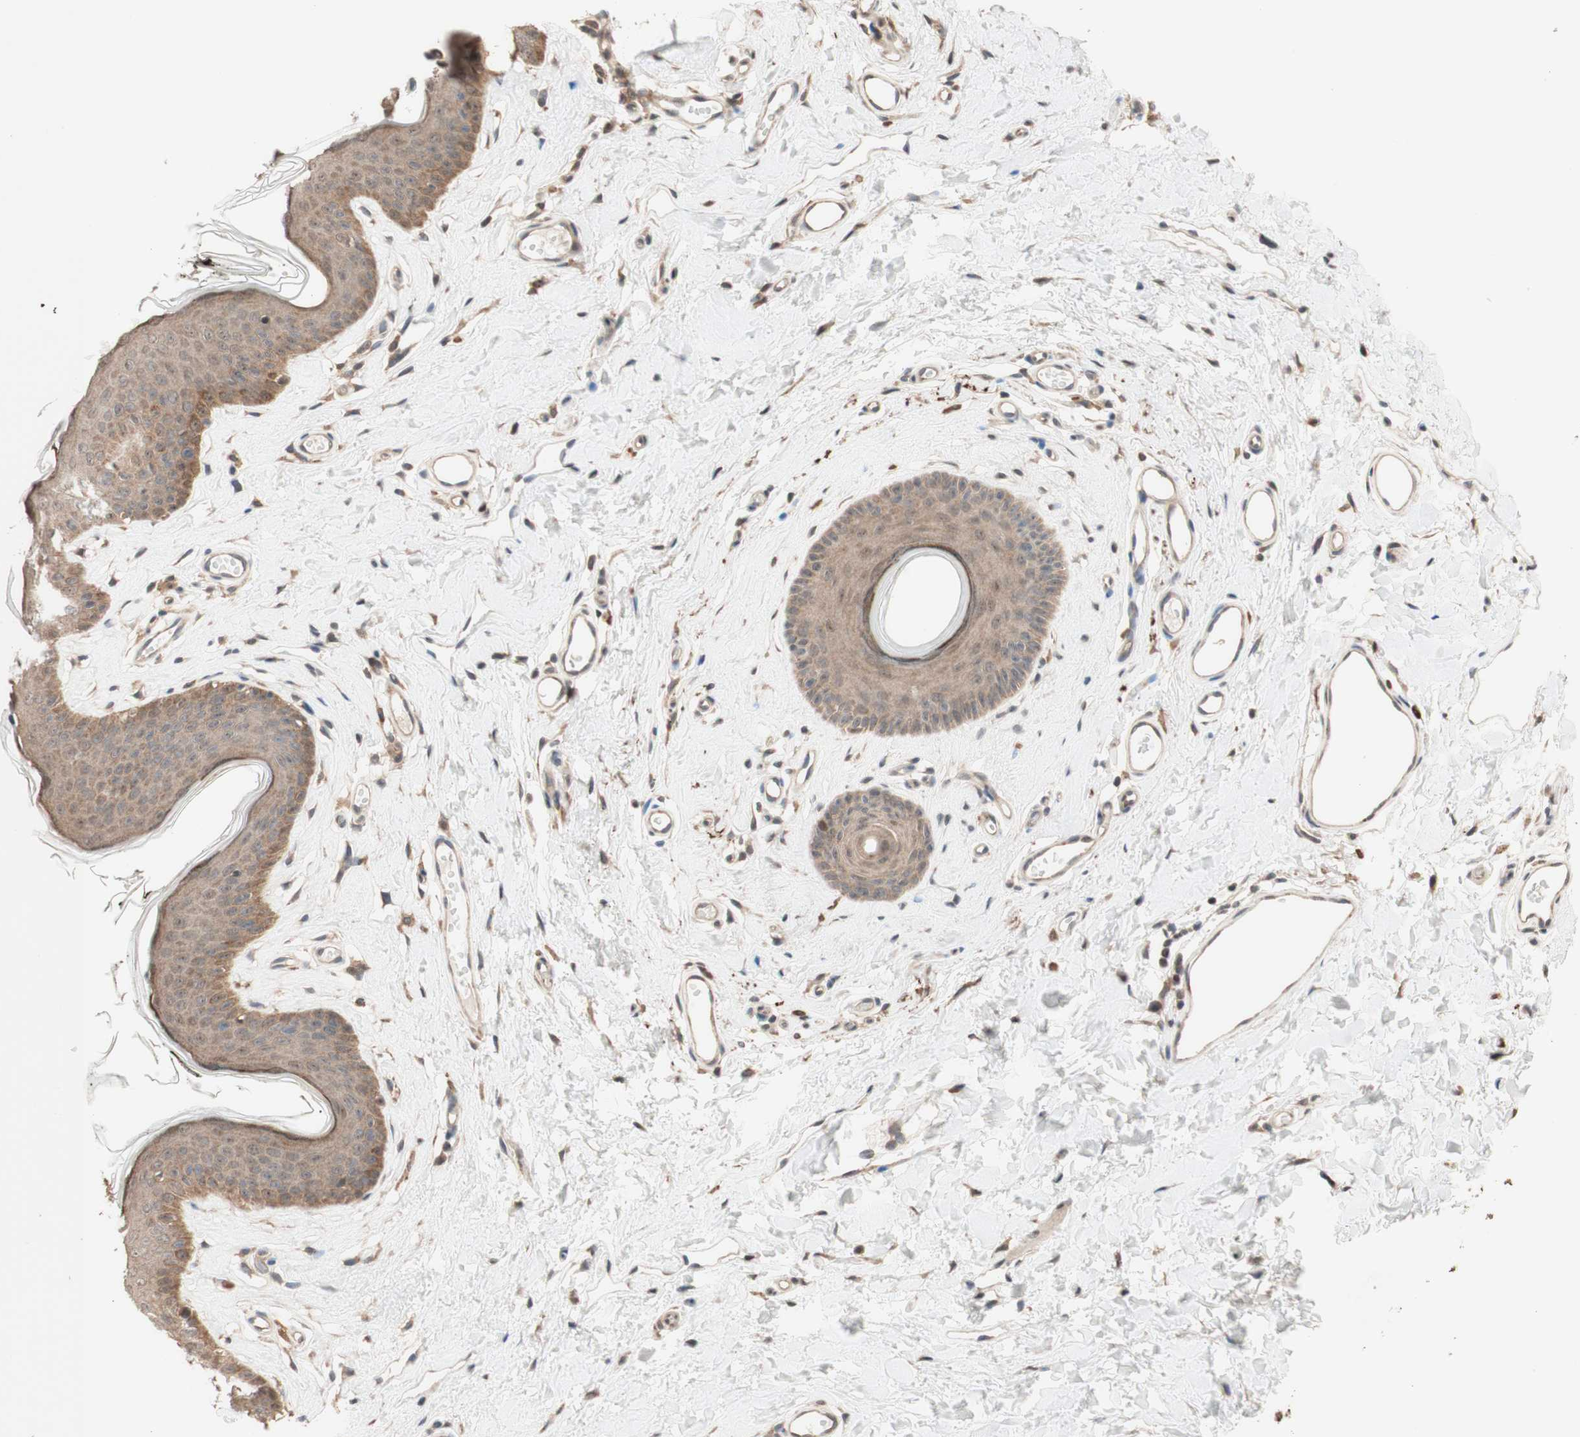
{"staining": {"intensity": "moderate", "quantity": "<25%", "location": "cytoplasmic/membranous"}, "tissue": "skin", "cell_type": "Epidermal cells", "image_type": "normal", "snomed": [{"axis": "morphology", "description": "Normal tissue, NOS"}, {"axis": "morphology", "description": "Inflammation, NOS"}, {"axis": "topography", "description": "Vulva"}], "caption": "Immunohistochemistry image of normal human skin stained for a protein (brown), which shows low levels of moderate cytoplasmic/membranous staining in about <25% of epidermal cells.", "gene": "CCNC", "patient": {"sex": "female", "age": 84}}